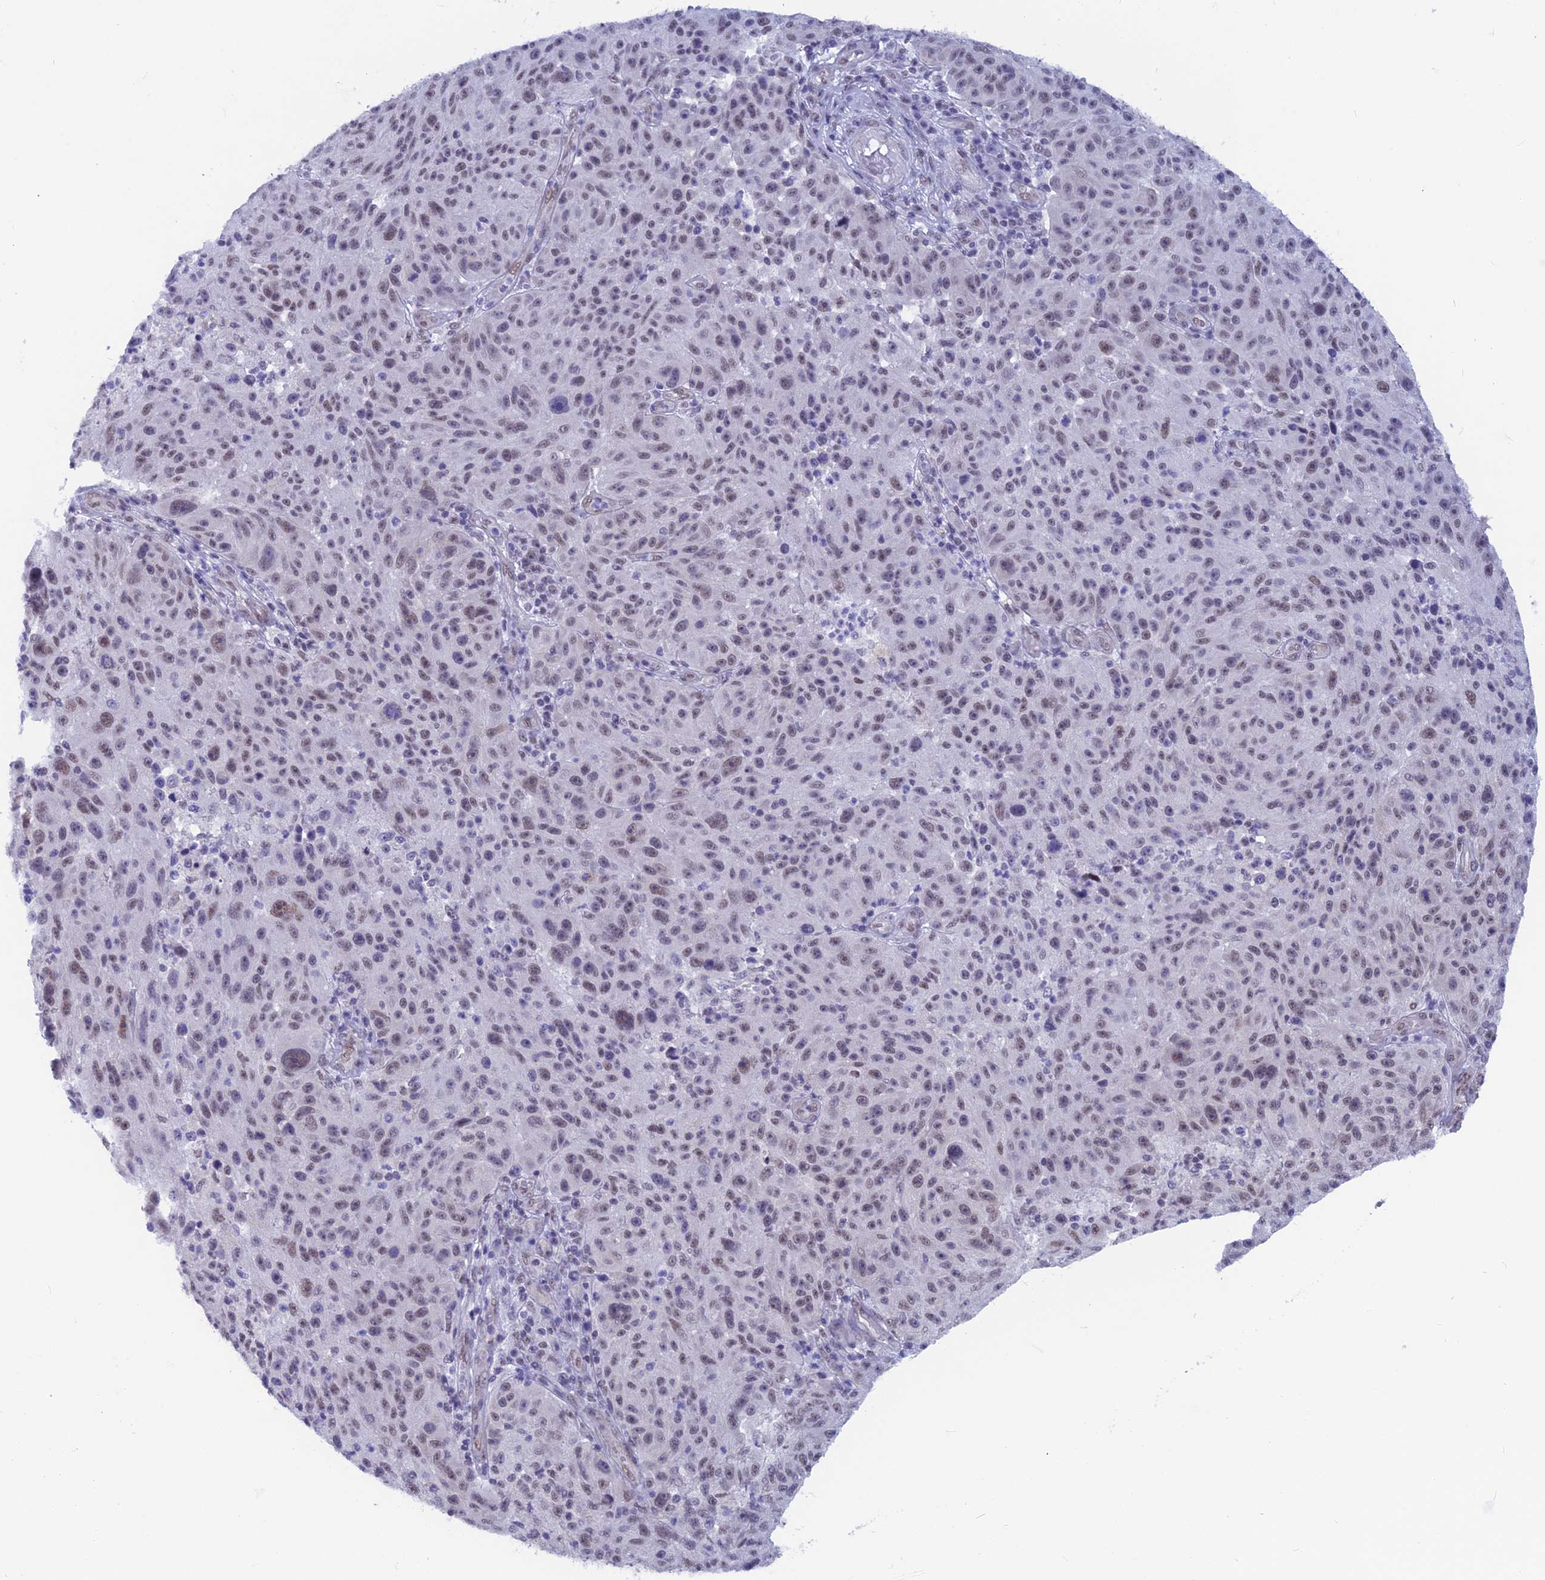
{"staining": {"intensity": "moderate", "quantity": "25%-75%", "location": "nuclear"}, "tissue": "melanoma", "cell_type": "Tumor cells", "image_type": "cancer", "snomed": [{"axis": "morphology", "description": "Malignant melanoma, NOS"}, {"axis": "topography", "description": "Skin"}], "caption": "A high-resolution micrograph shows immunohistochemistry (IHC) staining of melanoma, which demonstrates moderate nuclear expression in about 25%-75% of tumor cells.", "gene": "SRSF5", "patient": {"sex": "male", "age": 53}}